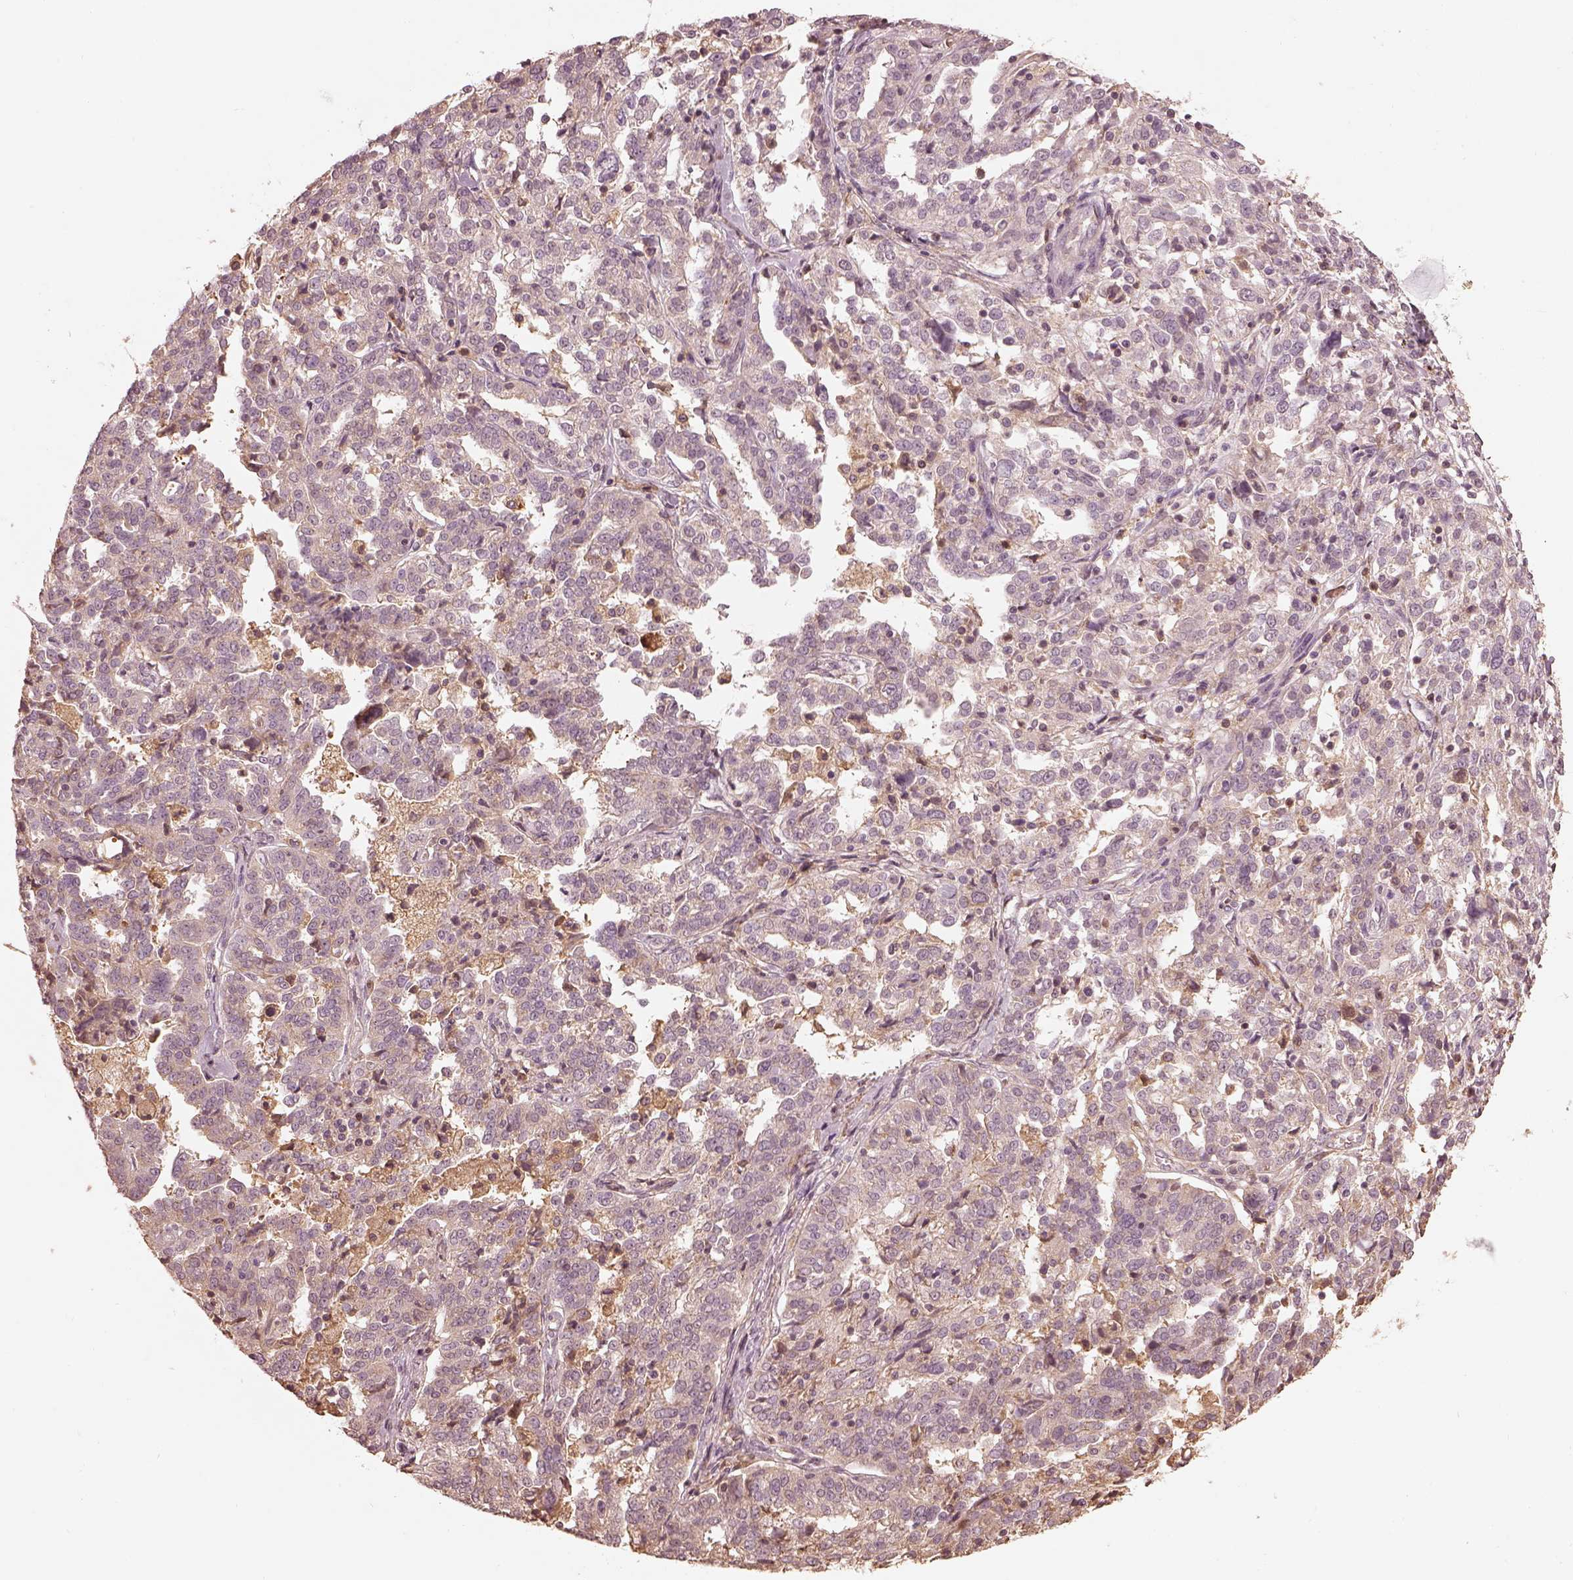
{"staining": {"intensity": "negative", "quantity": "none", "location": "none"}, "tissue": "ovarian cancer", "cell_type": "Tumor cells", "image_type": "cancer", "snomed": [{"axis": "morphology", "description": "Cystadenocarcinoma, serous, NOS"}, {"axis": "topography", "description": "Ovary"}], "caption": "Ovarian cancer was stained to show a protein in brown. There is no significant expression in tumor cells.", "gene": "CALR3", "patient": {"sex": "female", "age": 67}}